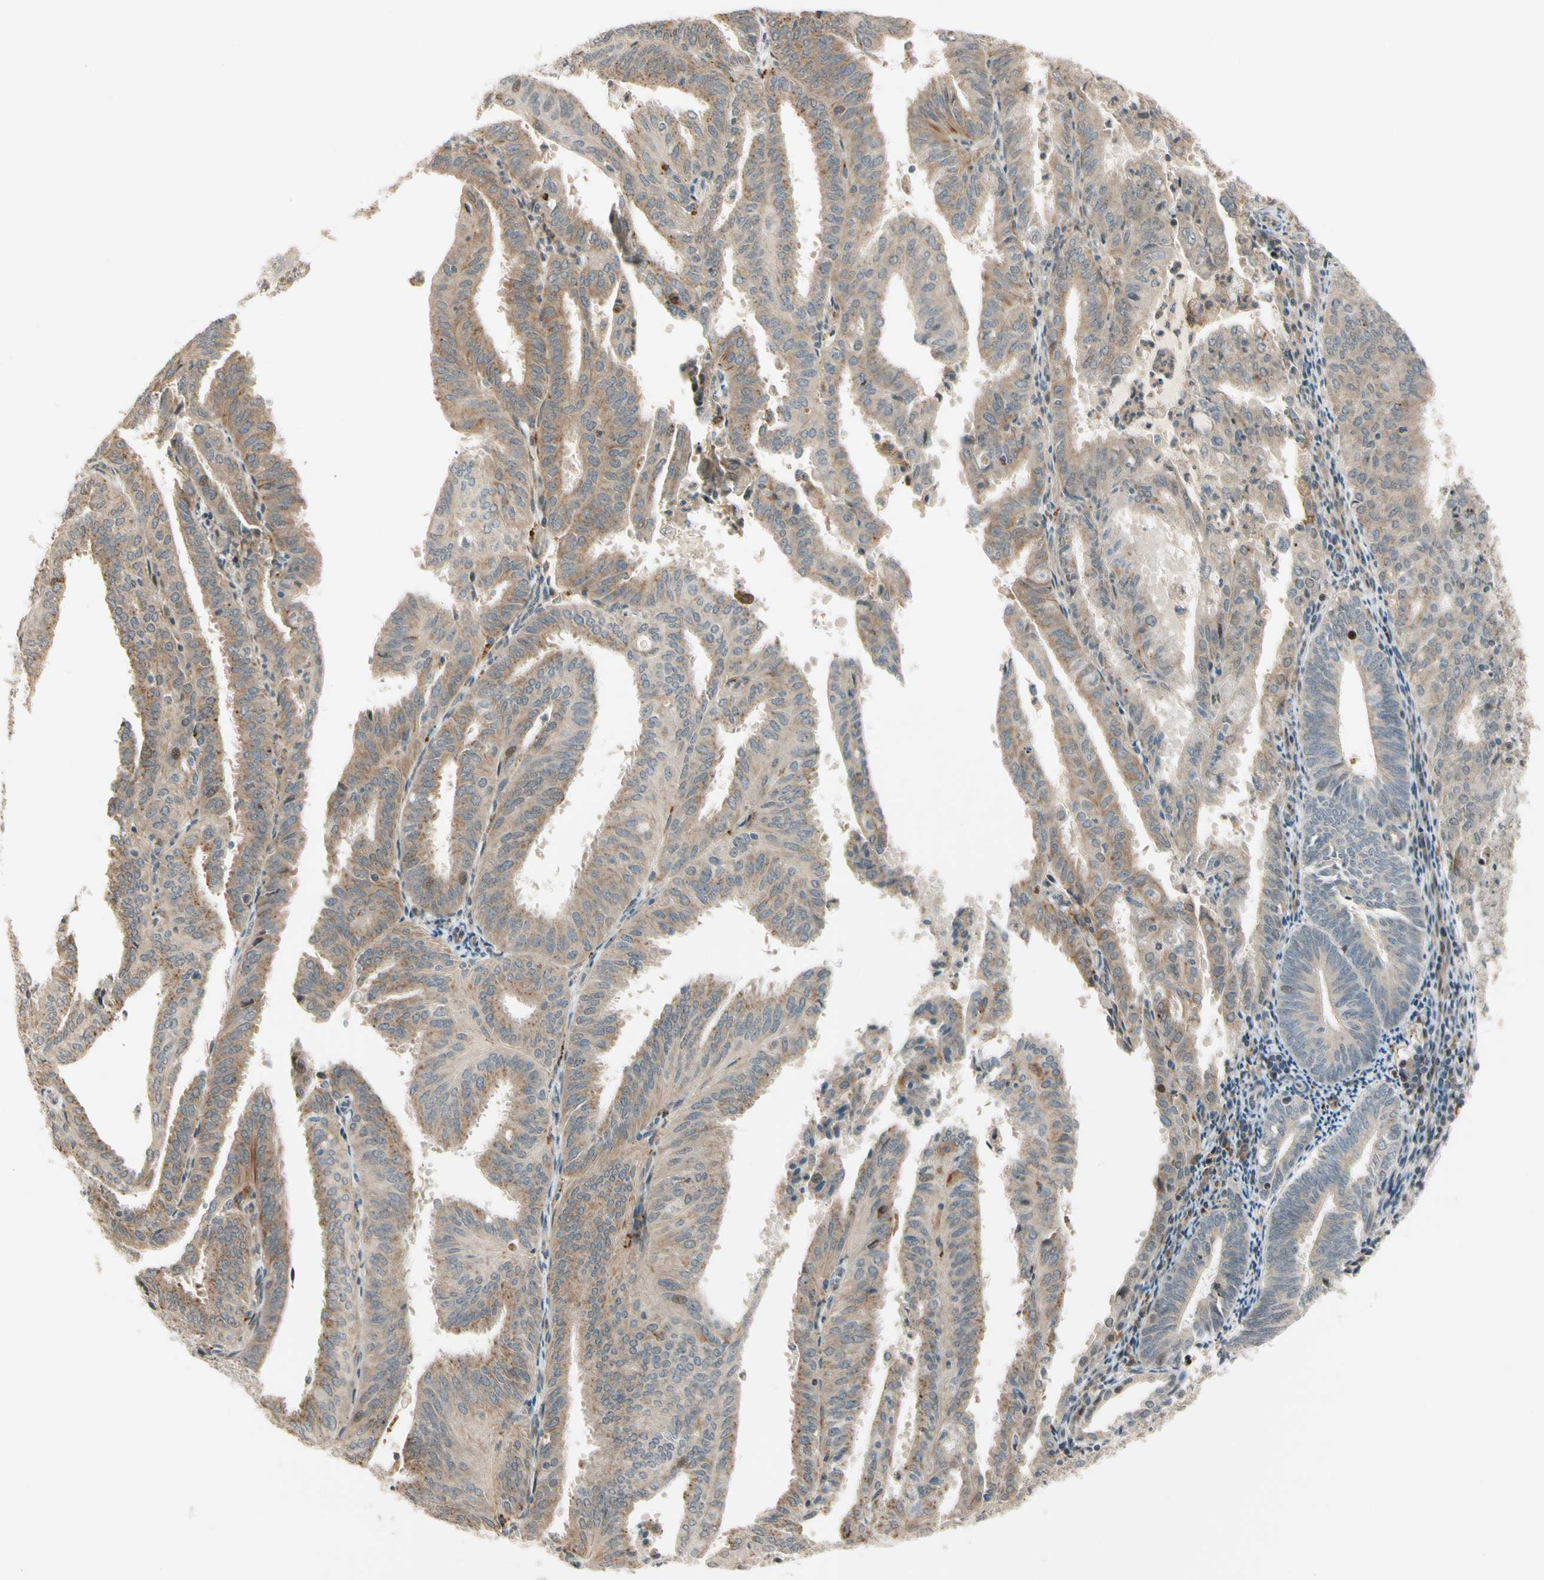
{"staining": {"intensity": "moderate", "quantity": "25%-75%", "location": "cytoplasmic/membranous"}, "tissue": "endometrial cancer", "cell_type": "Tumor cells", "image_type": "cancer", "snomed": [{"axis": "morphology", "description": "Adenocarcinoma, NOS"}, {"axis": "topography", "description": "Uterus"}], "caption": "Protein analysis of adenocarcinoma (endometrial) tissue displays moderate cytoplasmic/membranous staining in about 25%-75% of tumor cells.", "gene": "FNDC3B", "patient": {"sex": "female", "age": 60}}